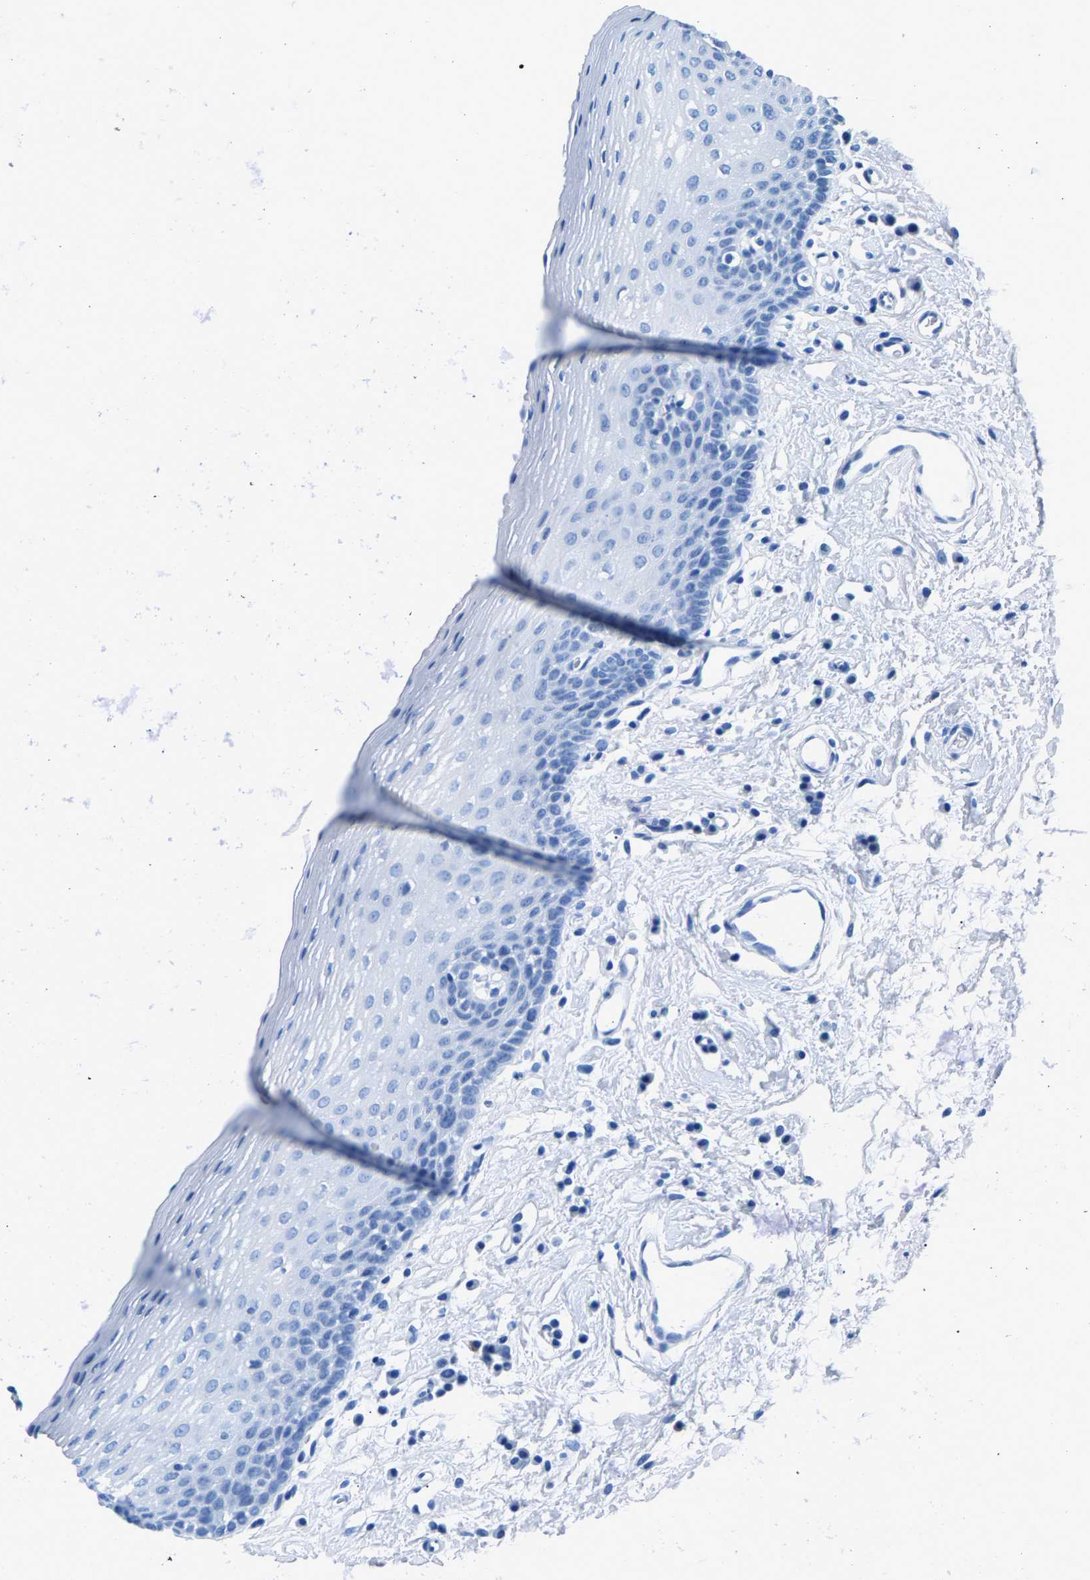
{"staining": {"intensity": "negative", "quantity": "none", "location": "none"}, "tissue": "oral mucosa", "cell_type": "Squamous epithelial cells", "image_type": "normal", "snomed": [{"axis": "morphology", "description": "Normal tissue, NOS"}, {"axis": "topography", "description": "Oral tissue"}], "caption": "Squamous epithelial cells are negative for protein expression in unremarkable human oral mucosa. (DAB (3,3'-diaminobenzidine) IHC, high magnification).", "gene": "CPS1", "patient": {"sex": "male", "age": 66}}